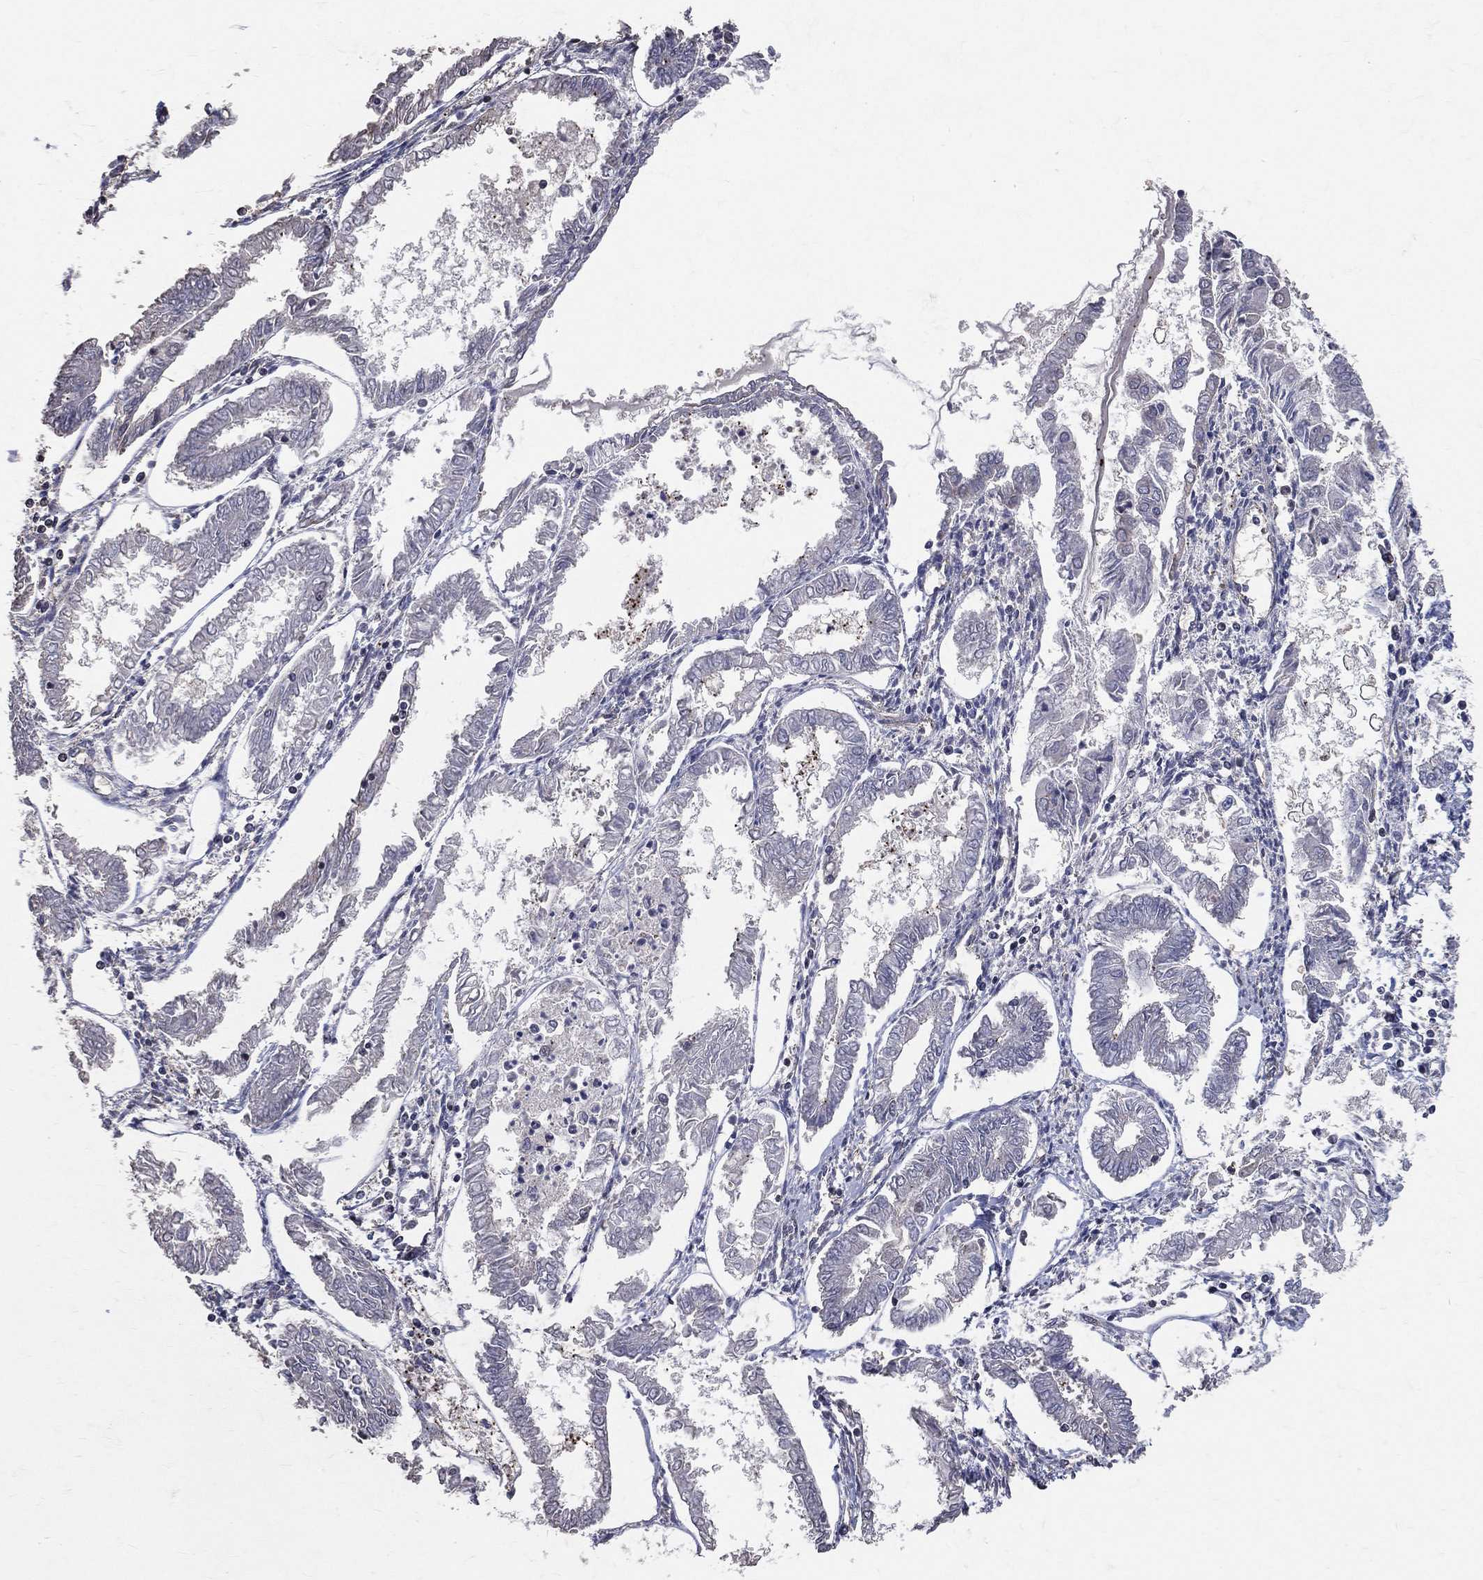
{"staining": {"intensity": "negative", "quantity": "none", "location": "none"}, "tissue": "endometrial cancer", "cell_type": "Tumor cells", "image_type": "cancer", "snomed": [{"axis": "morphology", "description": "Adenocarcinoma, NOS"}, {"axis": "topography", "description": "Endometrium"}], "caption": "DAB immunohistochemical staining of human endometrial cancer demonstrates no significant positivity in tumor cells.", "gene": "LY6K", "patient": {"sex": "female", "age": 68}}